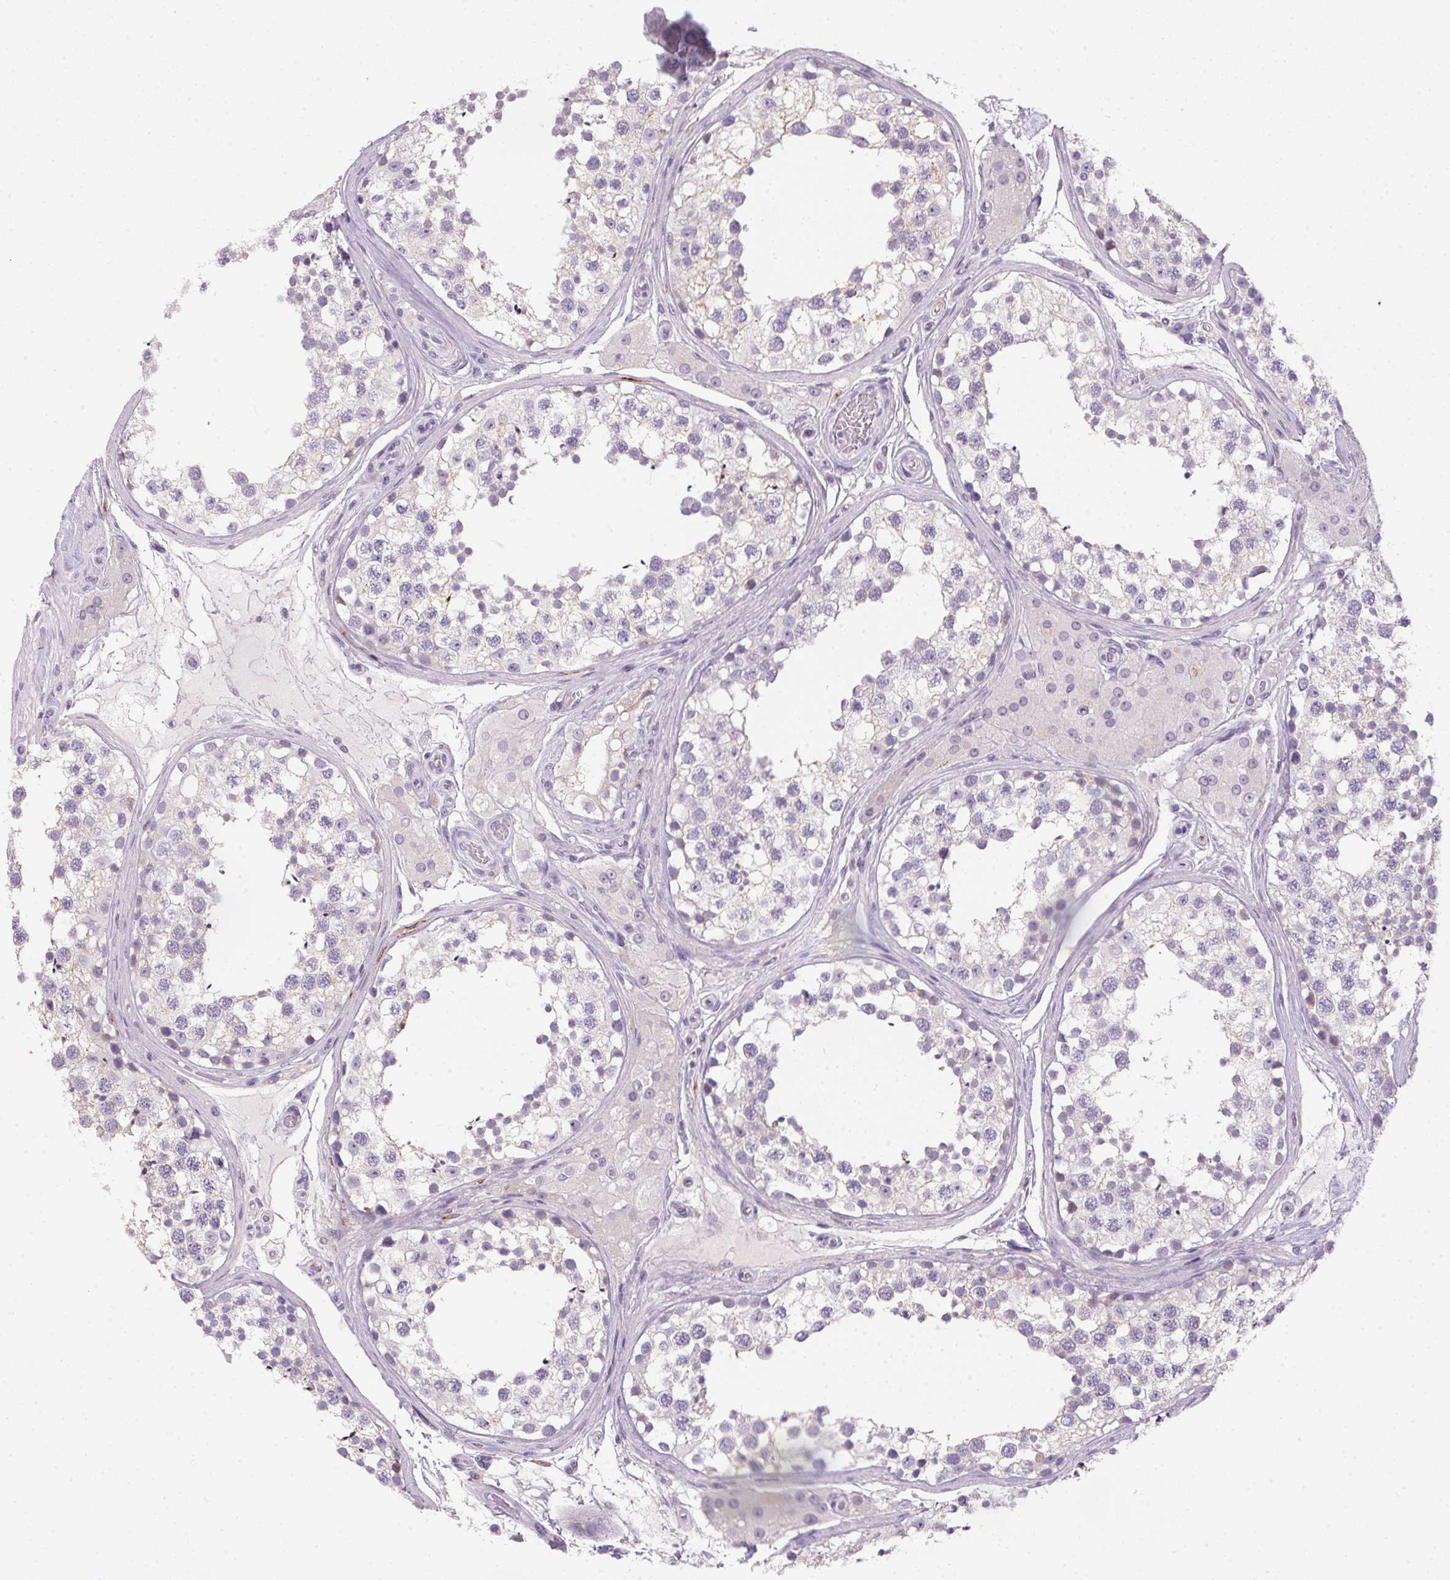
{"staining": {"intensity": "weak", "quantity": "<25%", "location": "cytoplasmic/membranous"}, "tissue": "testis", "cell_type": "Cells in seminiferous ducts", "image_type": "normal", "snomed": [{"axis": "morphology", "description": "Normal tissue, NOS"}, {"axis": "morphology", "description": "Seminoma, NOS"}, {"axis": "topography", "description": "Testis"}], "caption": "Human testis stained for a protein using IHC exhibits no expression in cells in seminiferous ducts.", "gene": "ECPAS", "patient": {"sex": "male", "age": 65}}